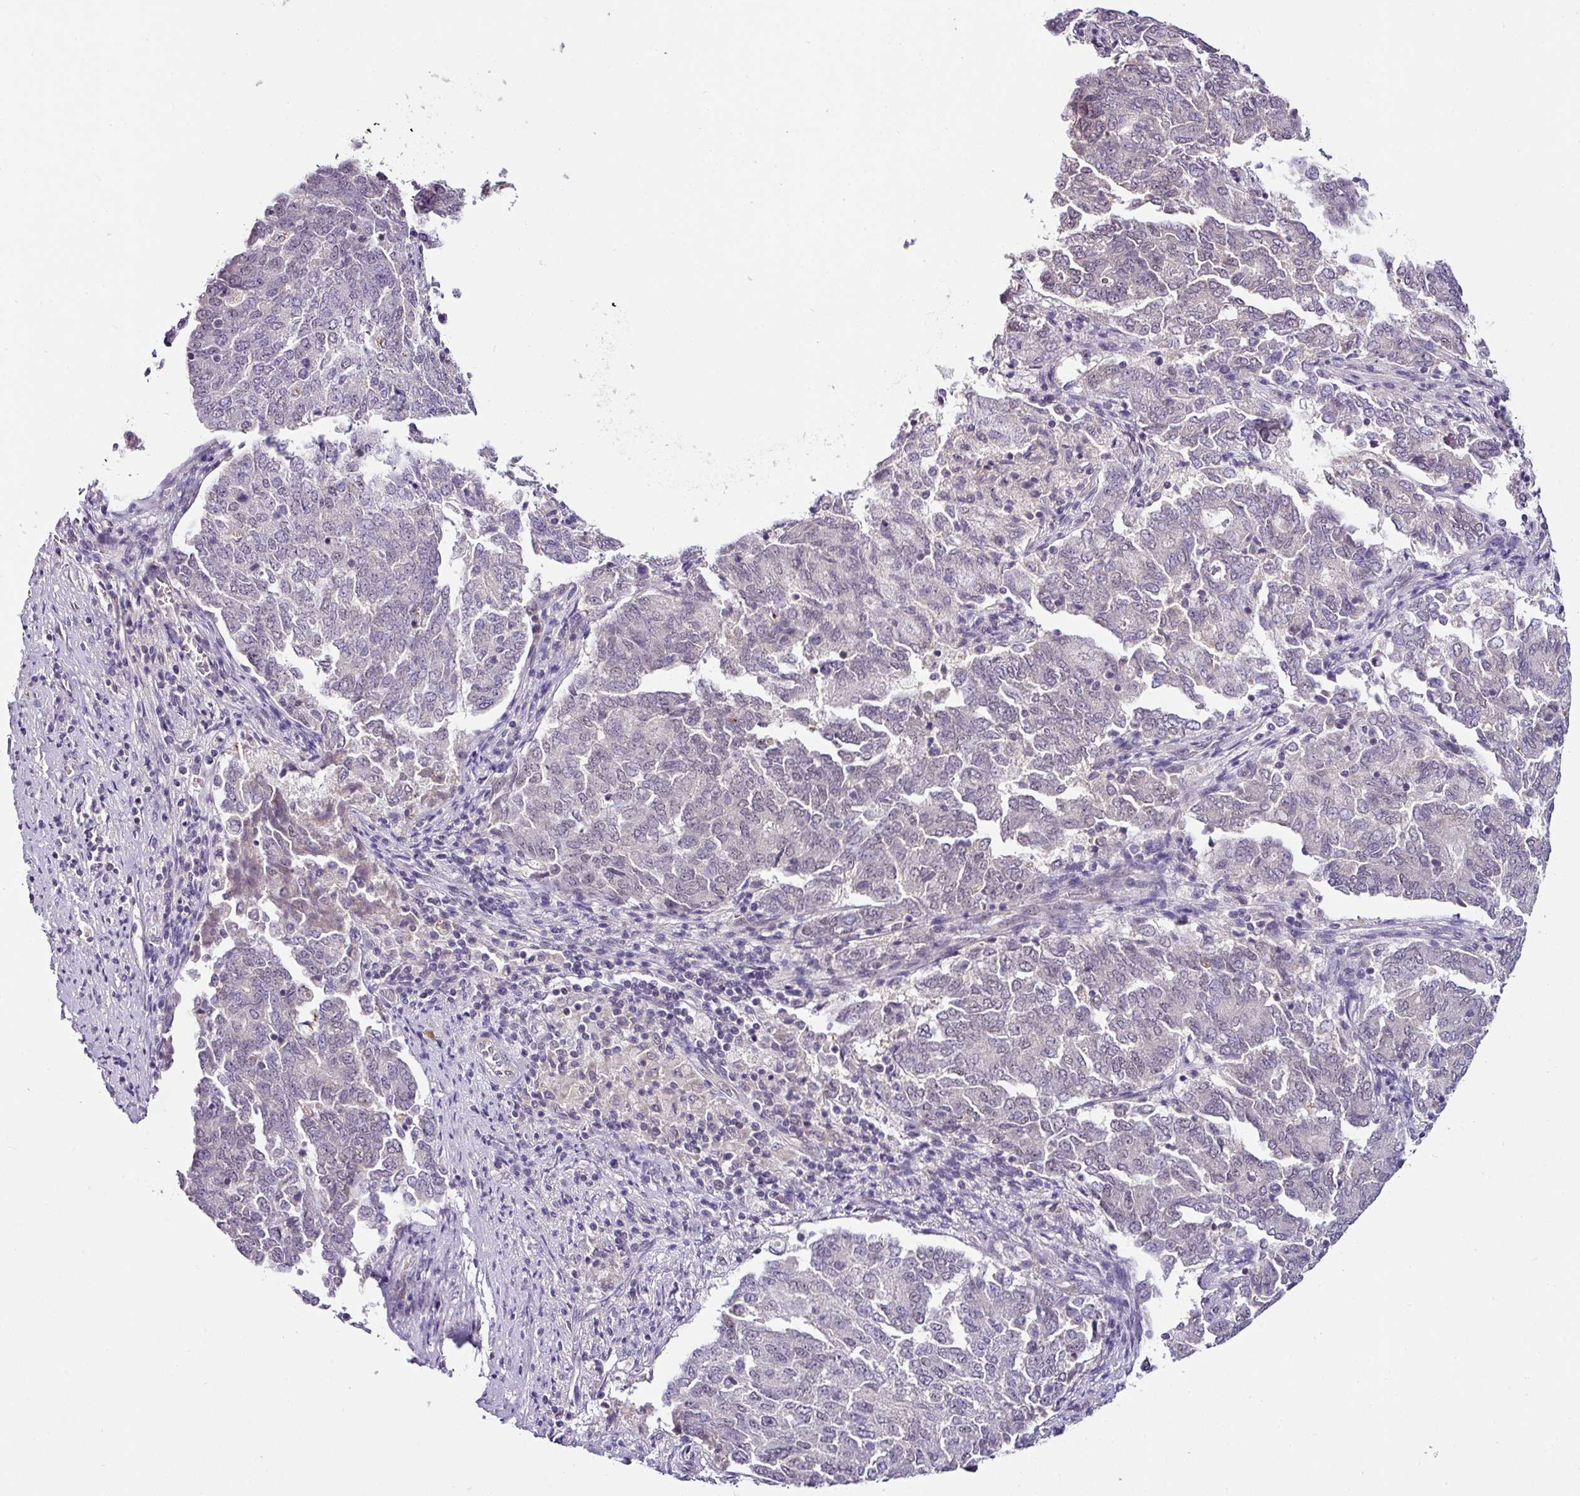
{"staining": {"intensity": "negative", "quantity": "none", "location": "none"}, "tissue": "endometrial cancer", "cell_type": "Tumor cells", "image_type": "cancer", "snomed": [{"axis": "morphology", "description": "Adenocarcinoma, NOS"}, {"axis": "topography", "description": "Endometrium"}], "caption": "DAB immunohistochemical staining of human endometrial cancer (adenocarcinoma) shows no significant expression in tumor cells. (Stains: DAB immunohistochemistry with hematoxylin counter stain, Microscopy: brightfield microscopy at high magnification).", "gene": "NAPSA", "patient": {"sex": "female", "age": 80}}